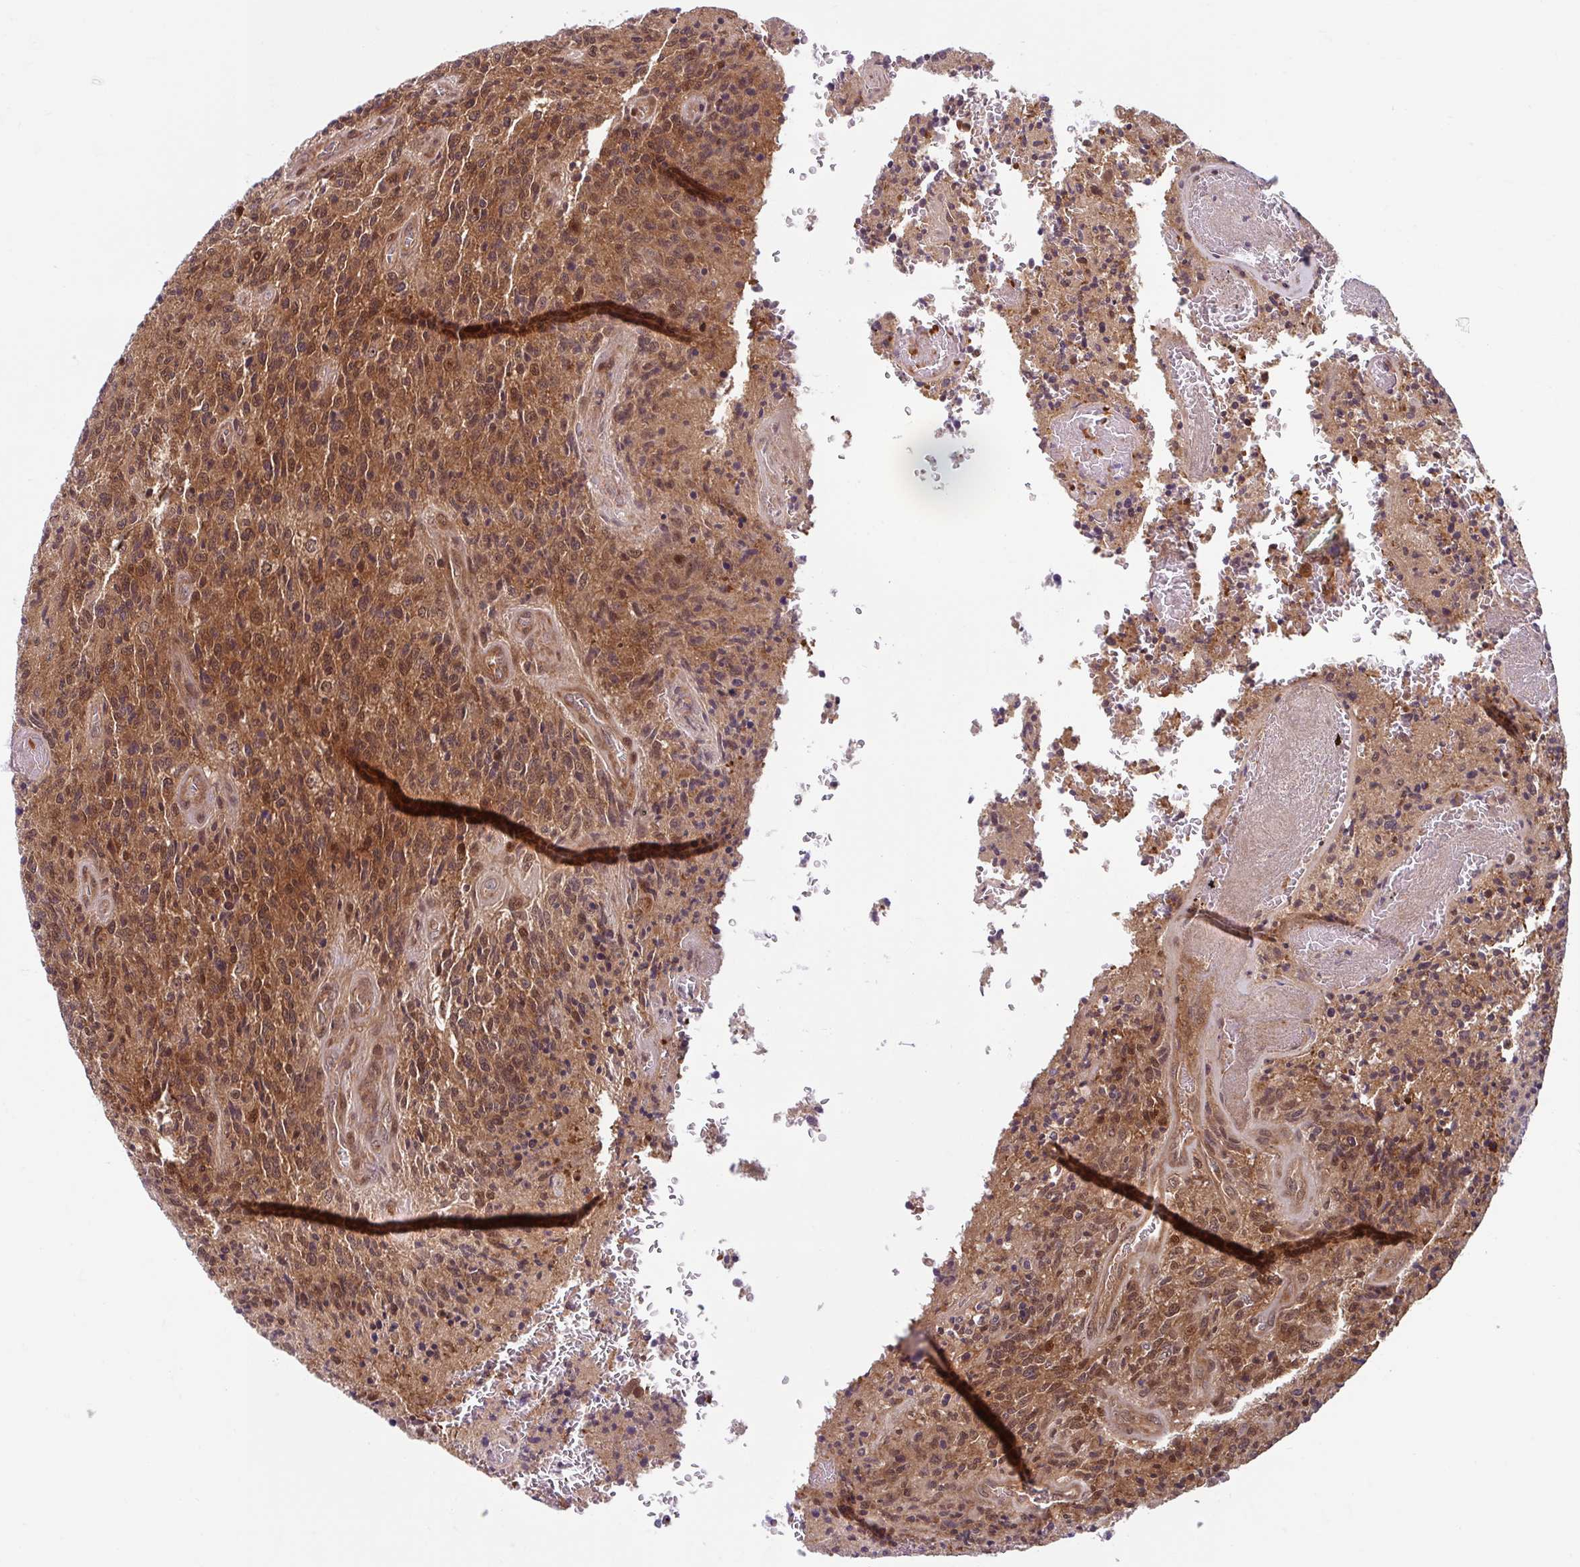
{"staining": {"intensity": "moderate", "quantity": ">75%", "location": "cytoplasmic/membranous,nuclear"}, "tissue": "glioma", "cell_type": "Tumor cells", "image_type": "cancer", "snomed": [{"axis": "morphology", "description": "Glioma, malignant, High grade"}, {"axis": "topography", "description": "Brain"}], "caption": "A high-resolution photomicrograph shows immunohistochemistry staining of glioma, which demonstrates moderate cytoplasmic/membranous and nuclear expression in approximately >75% of tumor cells.", "gene": "HMBS", "patient": {"sex": "male", "age": 36}}